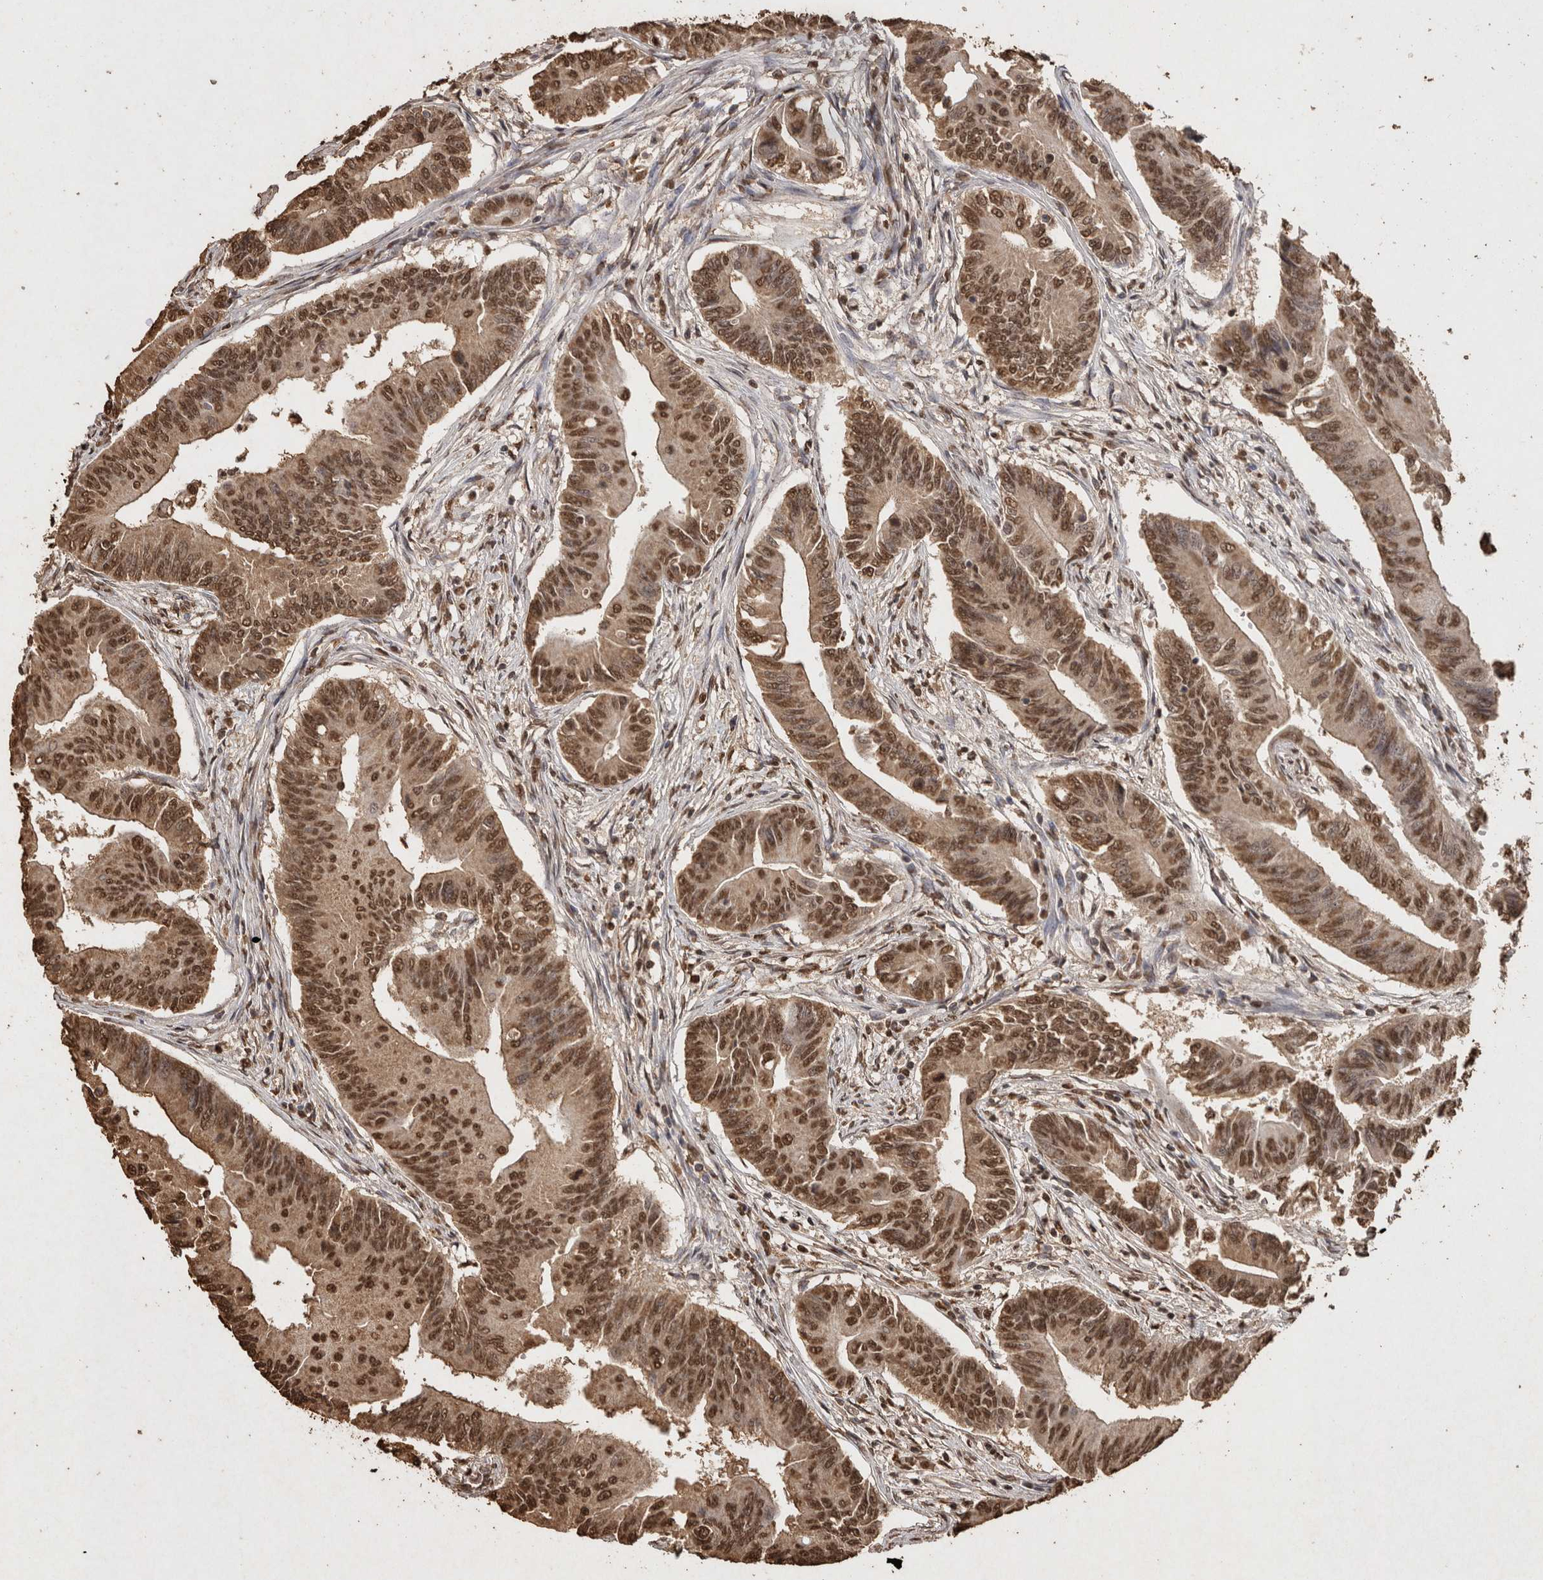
{"staining": {"intensity": "moderate", "quantity": ">75%", "location": "nuclear"}, "tissue": "colorectal cancer", "cell_type": "Tumor cells", "image_type": "cancer", "snomed": [{"axis": "morphology", "description": "Adenoma, NOS"}, {"axis": "morphology", "description": "Adenocarcinoma, NOS"}, {"axis": "topography", "description": "Colon"}], "caption": "Immunohistochemistry (IHC) of colorectal cancer (adenocarcinoma) demonstrates medium levels of moderate nuclear positivity in about >75% of tumor cells.", "gene": "FSTL3", "patient": {"sex": "male", "age": 79}}